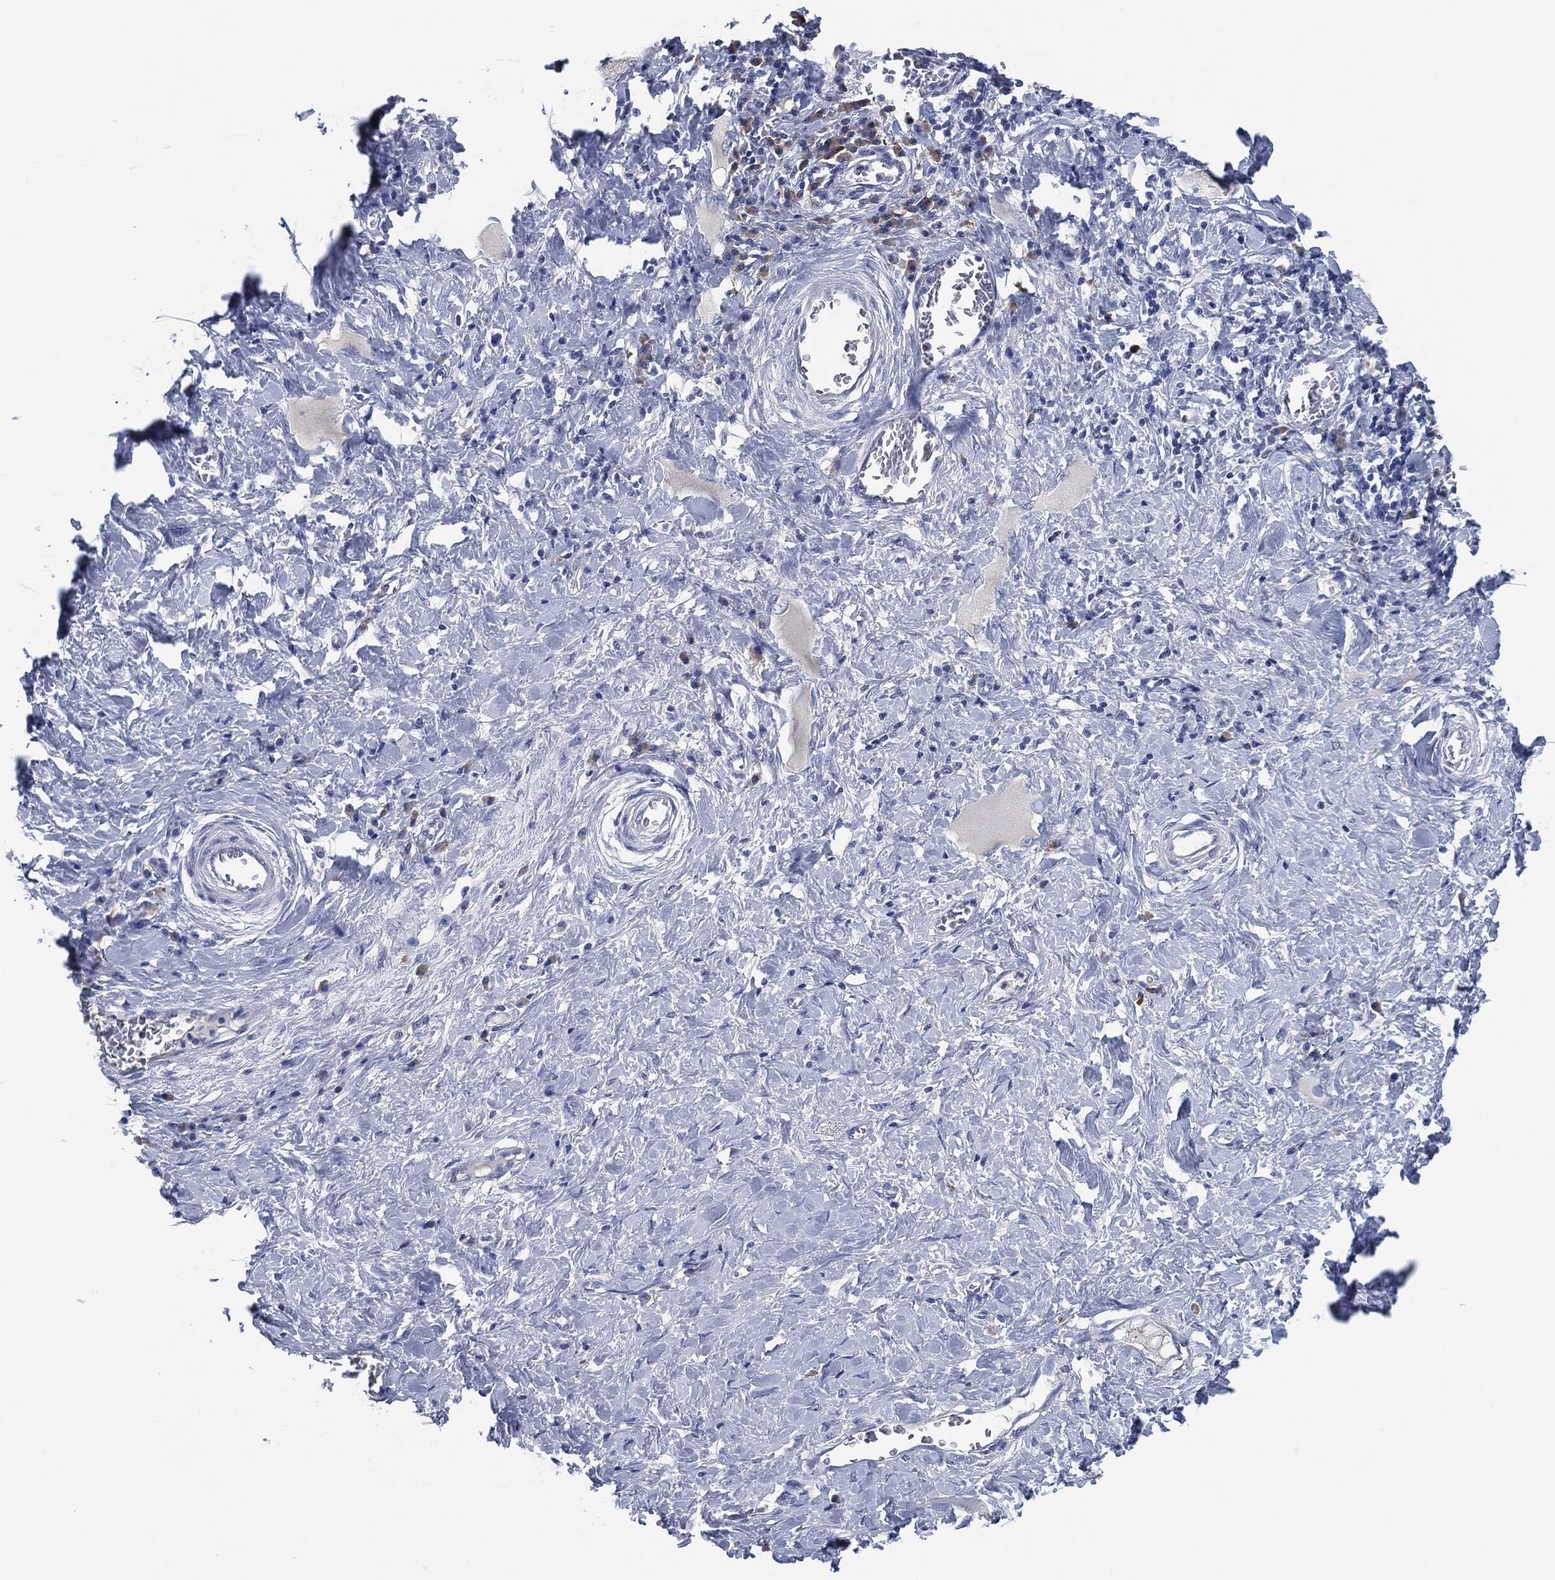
{"staining": {"intensity": "moderate", "quantity": "<25%", "location": "cytoplasmic/membranous"}, "tissue": "stomach cancer", "cell_type": "Tumor cells", "image_type": "cancer", "snomed": [{"axis": "morphology", "description": "Normal tissue, NOS"}, {"axis": "morphology", "description": "Adenocarcinoma, NOS"}, {"axis": "topography", "description": "Stomach"}], "caption": "Human stomach cancer stained for a protein (brown) shows moderate cytoplasmic/membranous positive positivity in about <25% of tumor cells.", "gene": "IL2RG", "patient": {"sex": "female", "age": 64}}